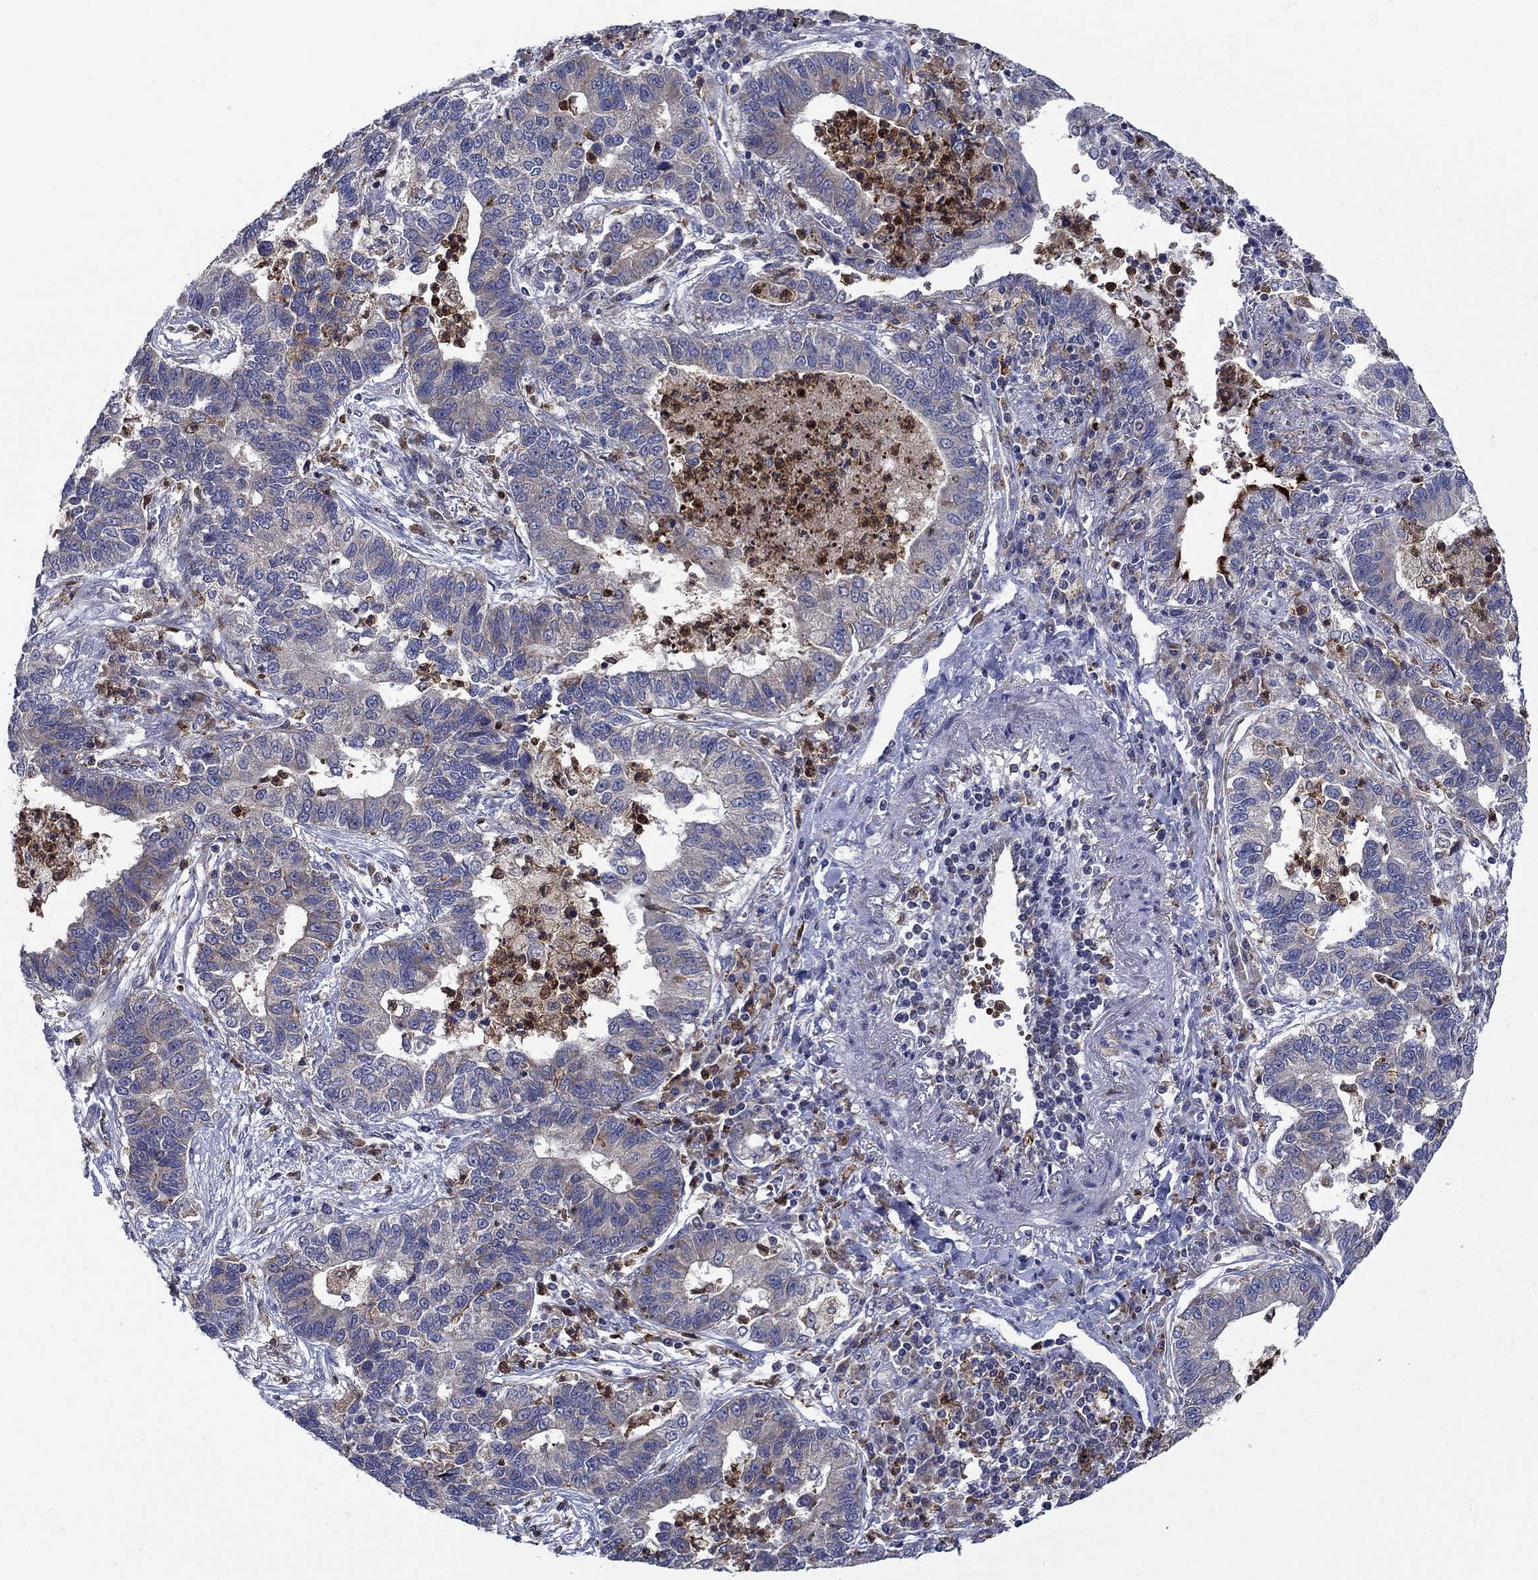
{"staining": {"intensity": "weak", "quantity": "<25%", "location": "cytoplasmic/membranous"}, "tissue": "lung cancer", "cell_type": "Tumor cells", "image_type": "cancer", "snomed": [{"axis": "morphology", "description": "Adenocarcinoma, NOS"}, {"axis": "topography", "description": "Lung"}], "caption": "Immunohistochemistry of lung cancer (adenocarcinoma) exhibits no staining in tumor cells.", "gene": "RNF19B", "patient": {"sex": "female", "age": 57}}